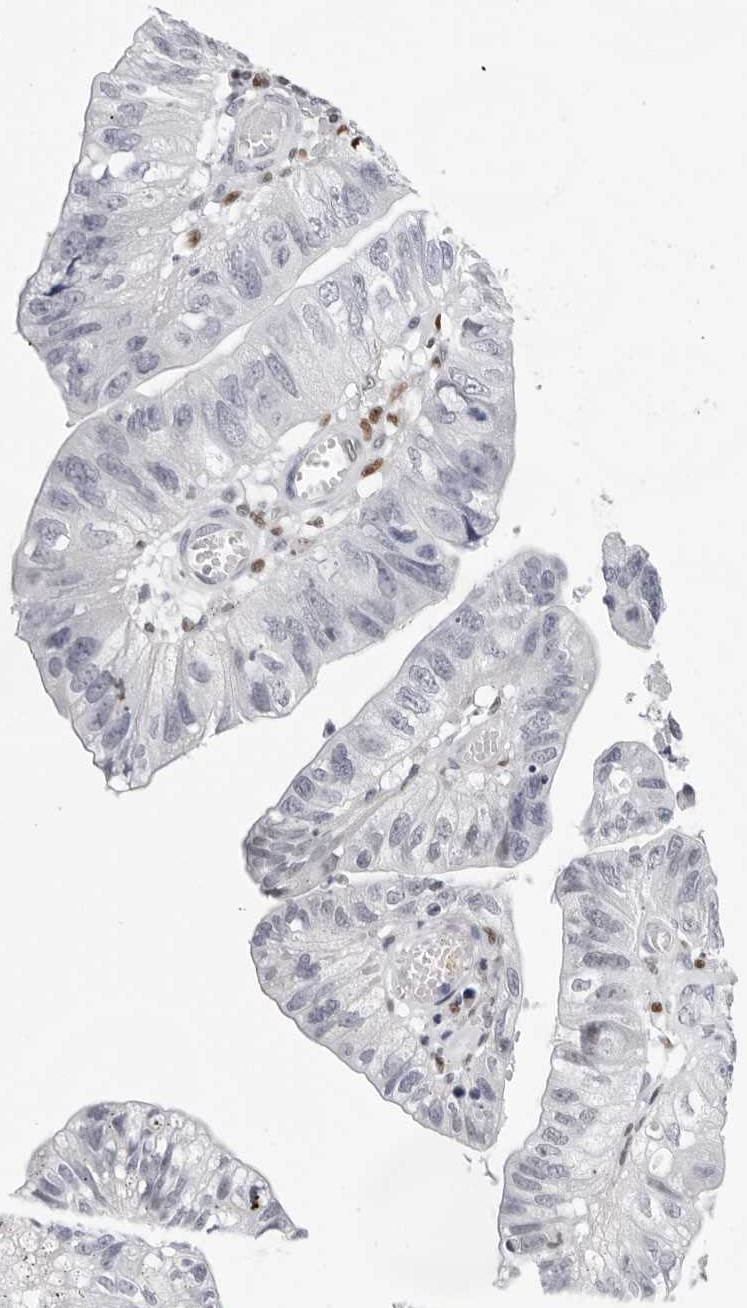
{"staining": {"intensity": "negative", "quantity": "none", "location": "none"}, "tissue": "stomach cancer", "cell_type": "Tumor cells", "image_type": "cancer", "snomed": [{"axis": "morphology", "description": "Adenocarcinoma, NOS"}, {"axis": "topography", "description": "Stomach"}], "caption": "Tumor cells are negative for protein expression in human stomach cancer (adenocarcinoma). (IHC, brightfield microscopy, high magnification).", "gene": "OGG1", "patient": {"sex": "male", "age": 59}}